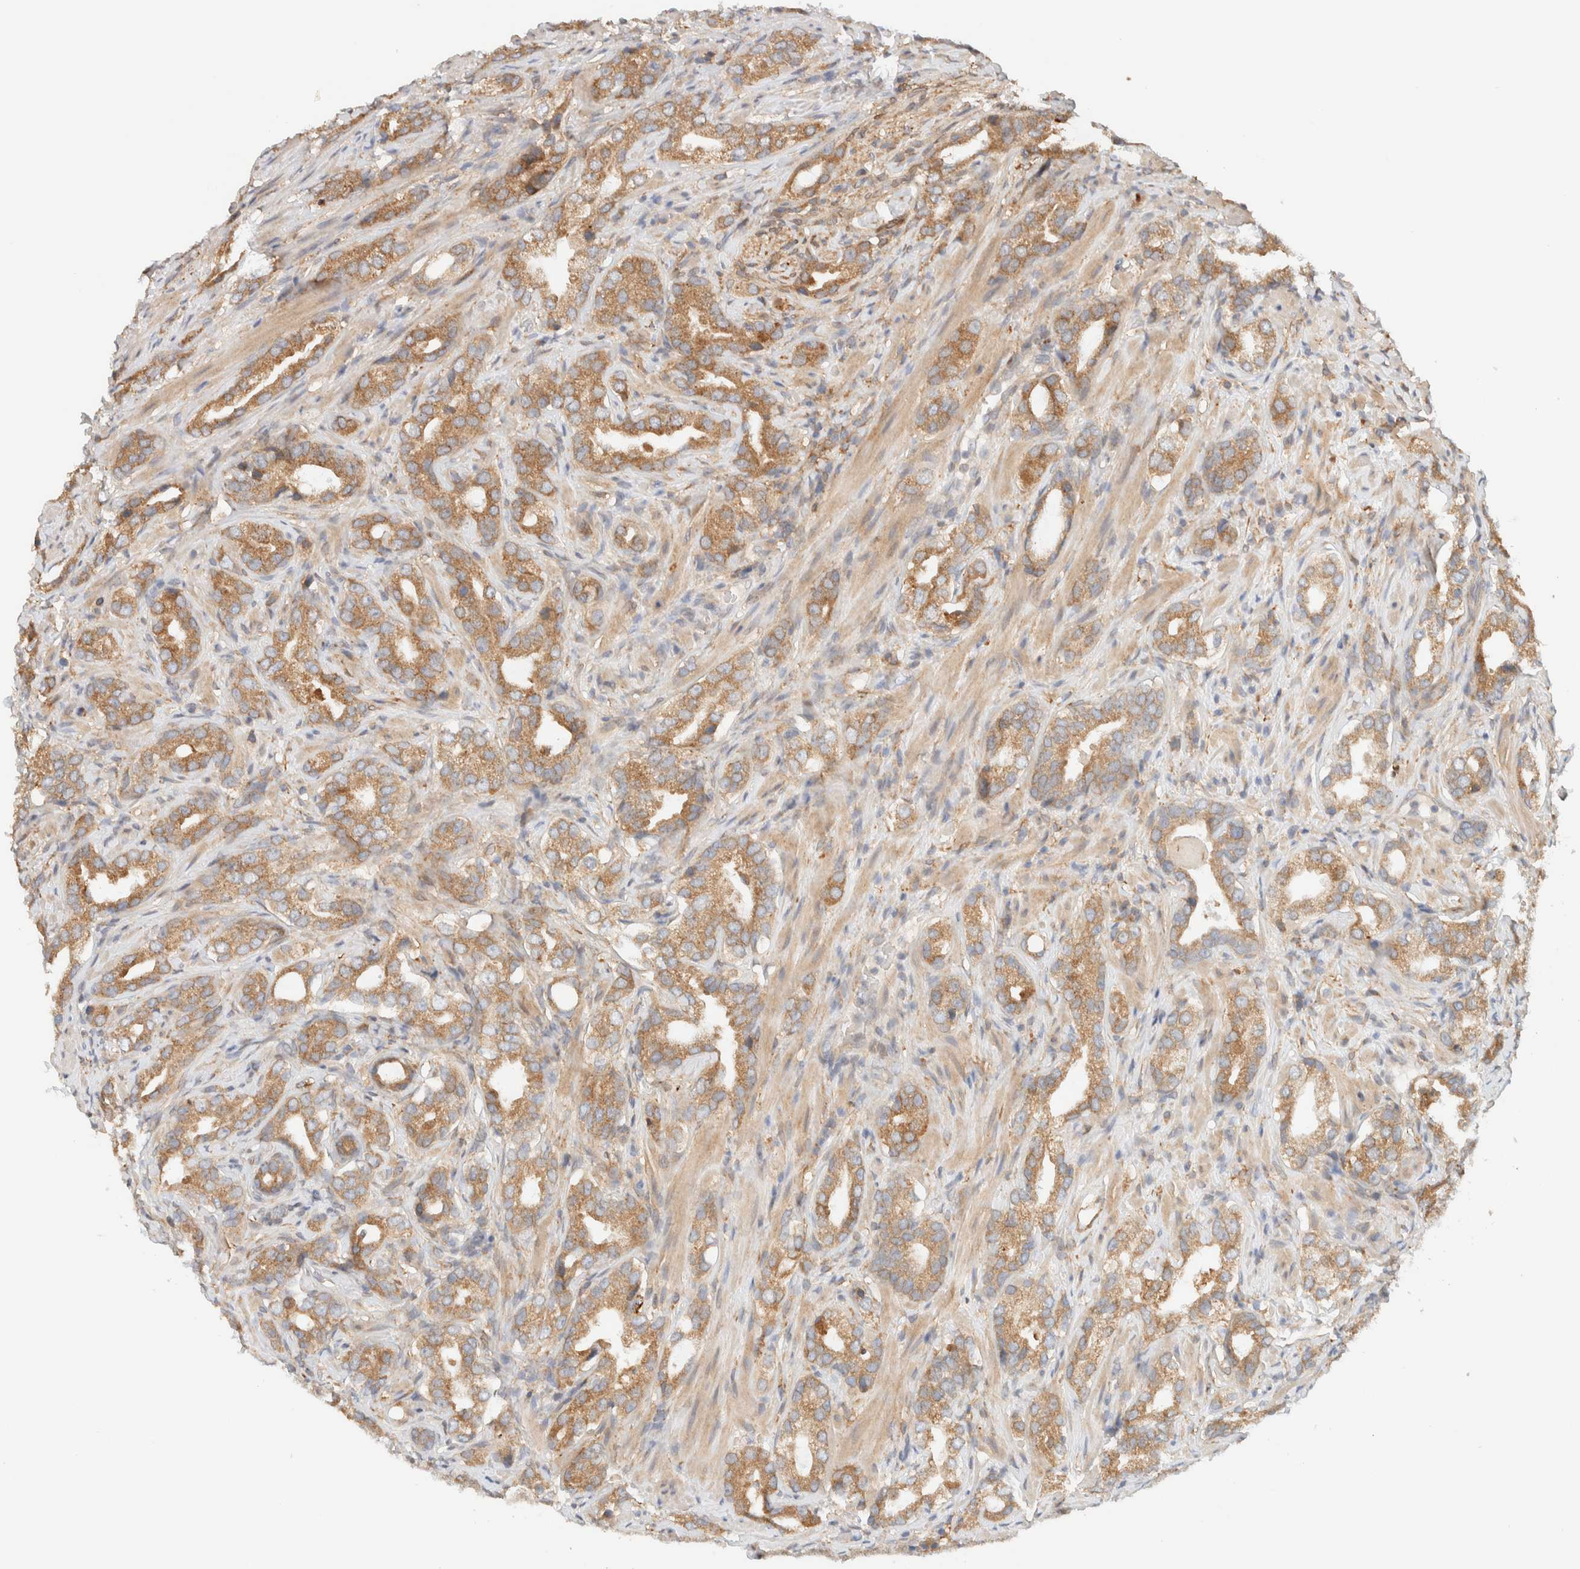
{"staining": {"intensity": "moderate", "quantity": ">75%", "location": "cytoplasmic/membranous"}, "tissue": "prostate cancer", "cell_type": "Tumor cells", "image_type": "cancer", "snomed": [{"axis": "morphology", "description": "Adenocarcinoma, High grade"}, {"axis": "topography", "description": "Prostate"}], "caption": "Brown immunohistochemical staining in prostate cancer (adenocarcinoma (high-grade)) reveals moderate cytoplasmic/membranous staining in about >75% of tumor cells.", "gene": "NT5C", "patient": {"sex": "male", "age": 63}}